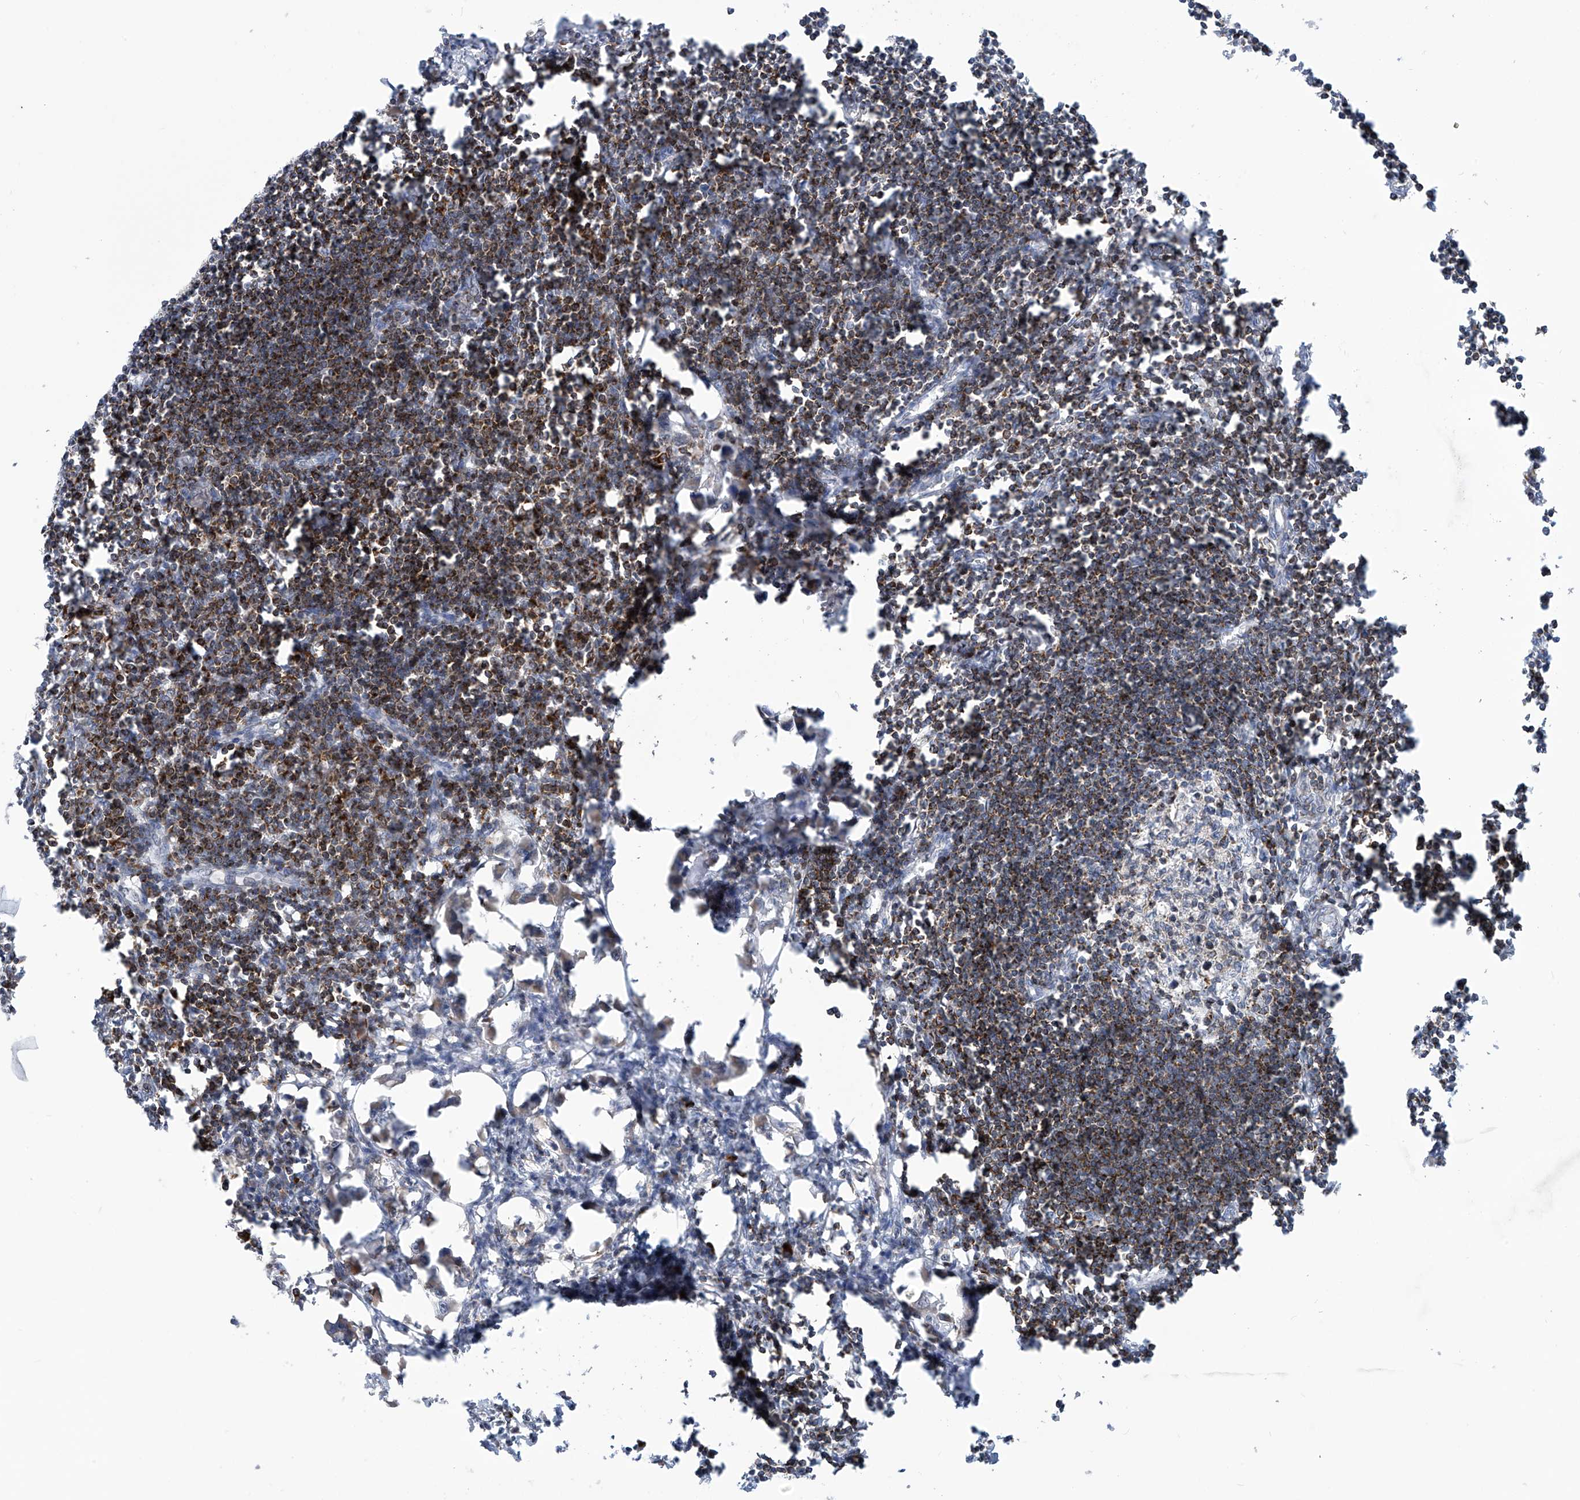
{"staining": {"intensity": "moderate", "quantity": "25%-75%", "location": "cytoplasmic/membranous"}, "tissue": "lymph node", "cell_type": "Germinal center cells", "image_type": "normal", "snomed": [{"axis": "morphology", "description": "Normal tissue, NOS"}, {"axis": "morphology", "description": "Malignant melanoma, Metastatic site"}, {"axis": "topography", "description": "Lymph node"}], "caption": "Immunohistochemistry (DAB (3,3'-diaminobenzidine)) staining of normal lymph node exhibits moderate cytoplasmic/membranous protein expression in approximately 25%-75% of germinal center cells.", "gene": "IBA57", "patient": {"sex": "male", "age": 41}}